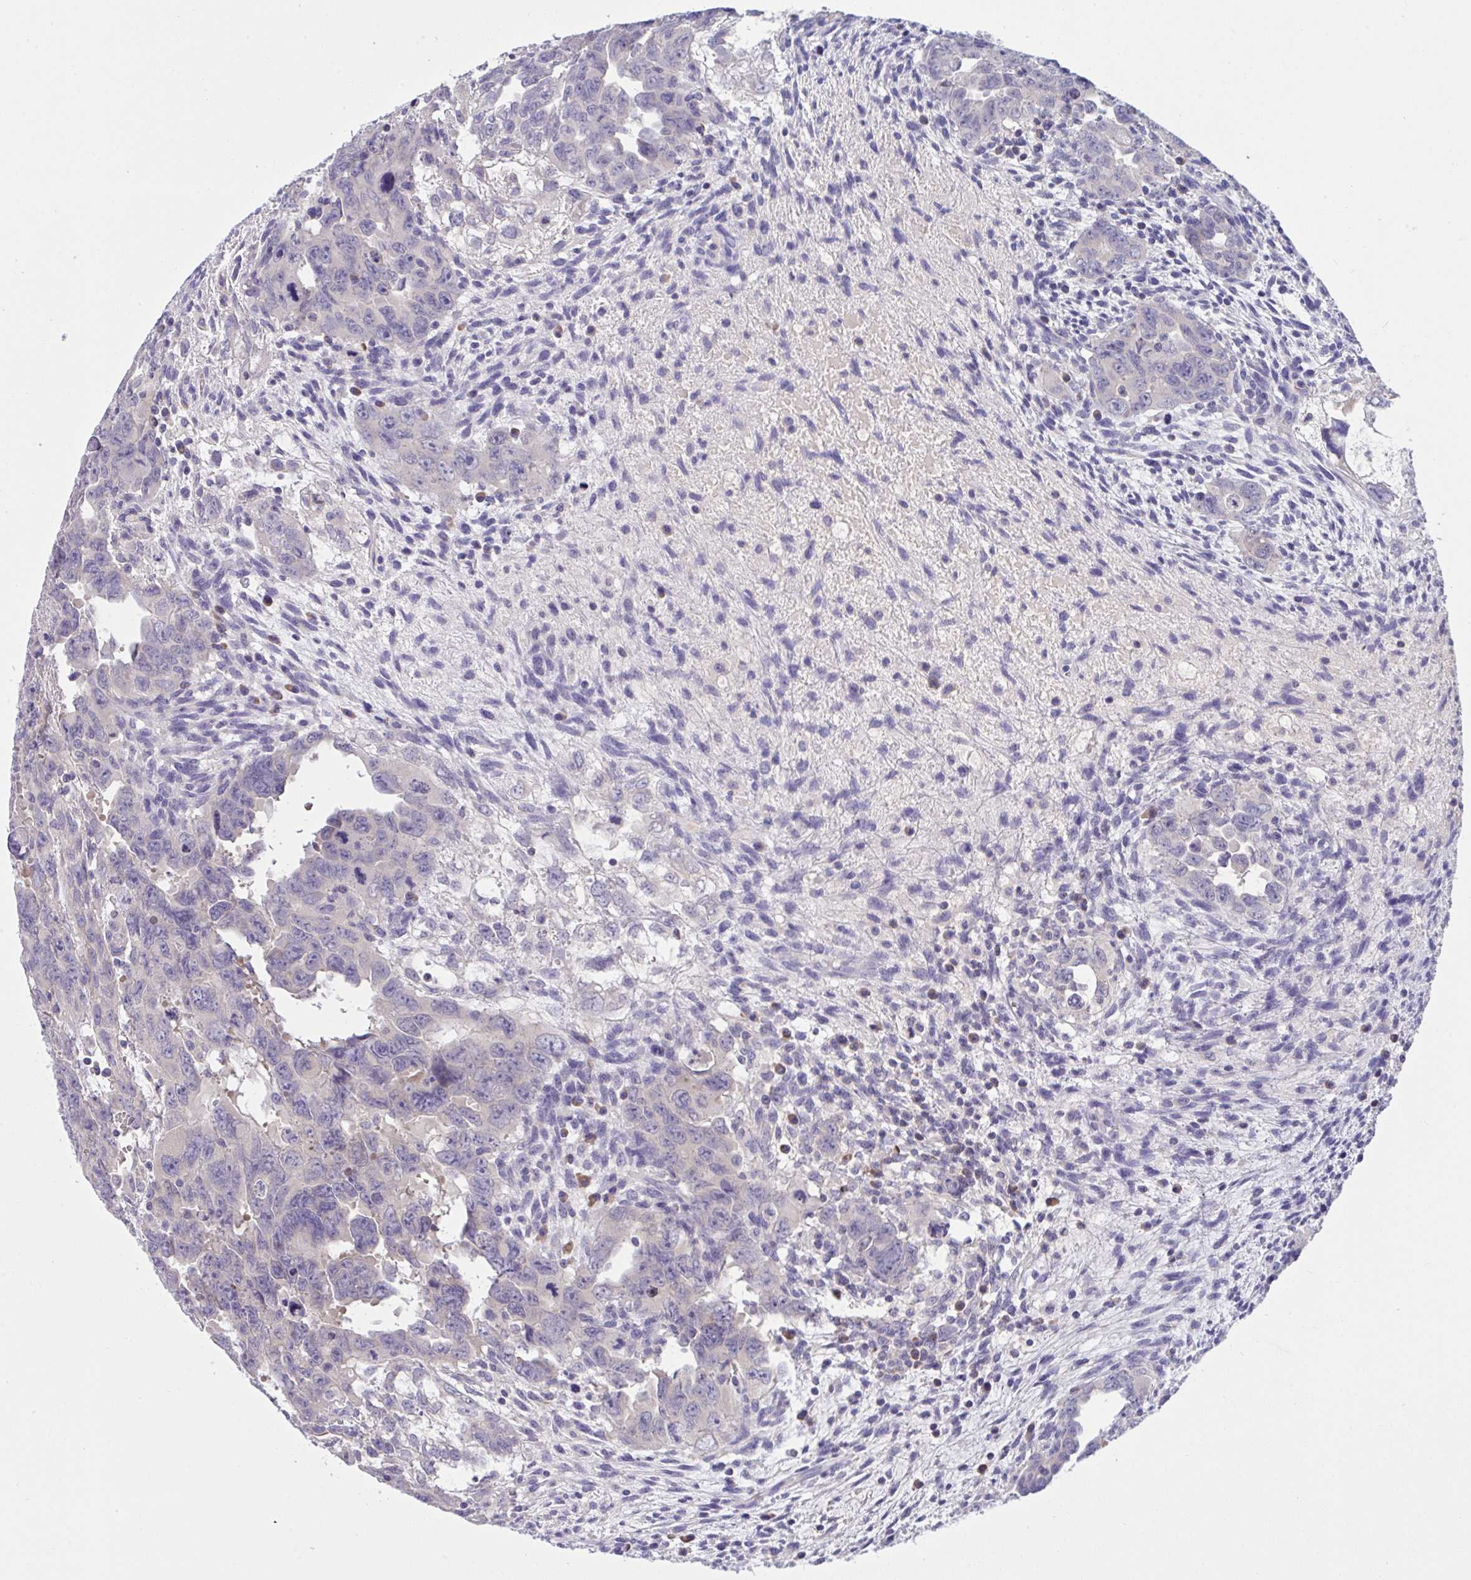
{"staining": {"intensity": "negative", "quantity": "none", "location": "none"}, "tissue": "testis cancer", "cell_type": "Tumor cells", "image_type": "cancer", "snomed": [{"axis": "morphology", "description": "Carcinoma, Embryonal, NOS"}, {"axis": "topography", "description": "Testis"}], "caption": "Immunohistochemistry micrograph of human testis cancer stained for a protein (brown), which shows no staining in tumor cells. (Brightfield microscopy of DAB (3,3'-diaminobenzidine) immunohistochemistry (IHC) at high magnification).", "gene": "TMEM41A", "patient": {"sex": "male", "age": 24}}